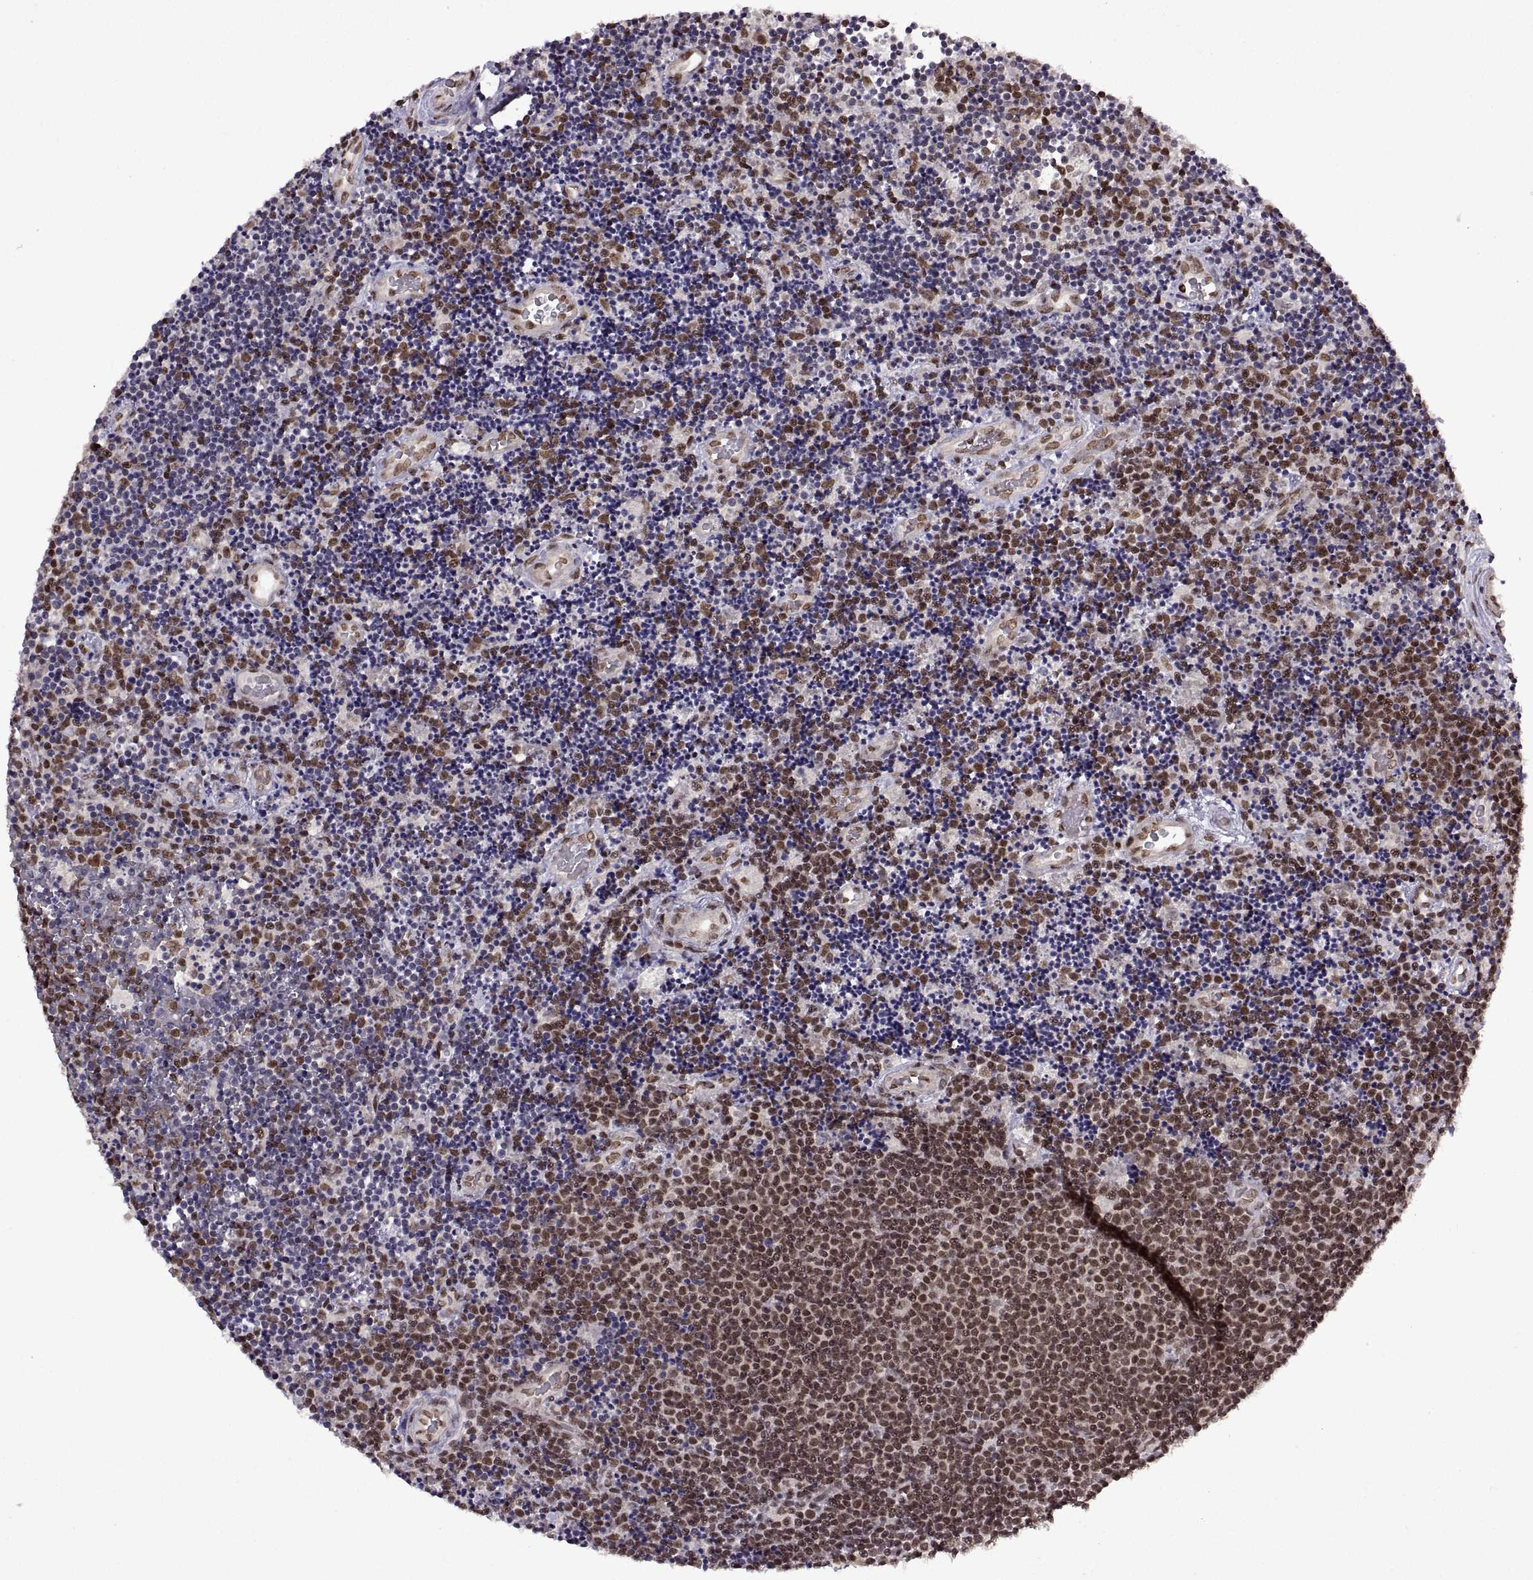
{"staining": {"intensity": "moderate", "quantity": "25%-75%", "location": "nuclear"}, "tissue": "lymphoma", "cell_type": "Tumor cells", "image_type": "cancer", "snomed": [{"axis": "morphology", "description": "Malignant lymphoma, non-Hodgkin's type, Low grade"}, {"axis": "topography", "description": "Brain"}], "caption": "Immunohistochemical staining of human lymphoma reveals medium levels of moderate nuclear staining in about 25%-75% of tumor cells. The protein is shown in brown color, while the nuclei are stained blue.", "gene": "MT1E", "patient": {"sex": "female", "age": 66}}